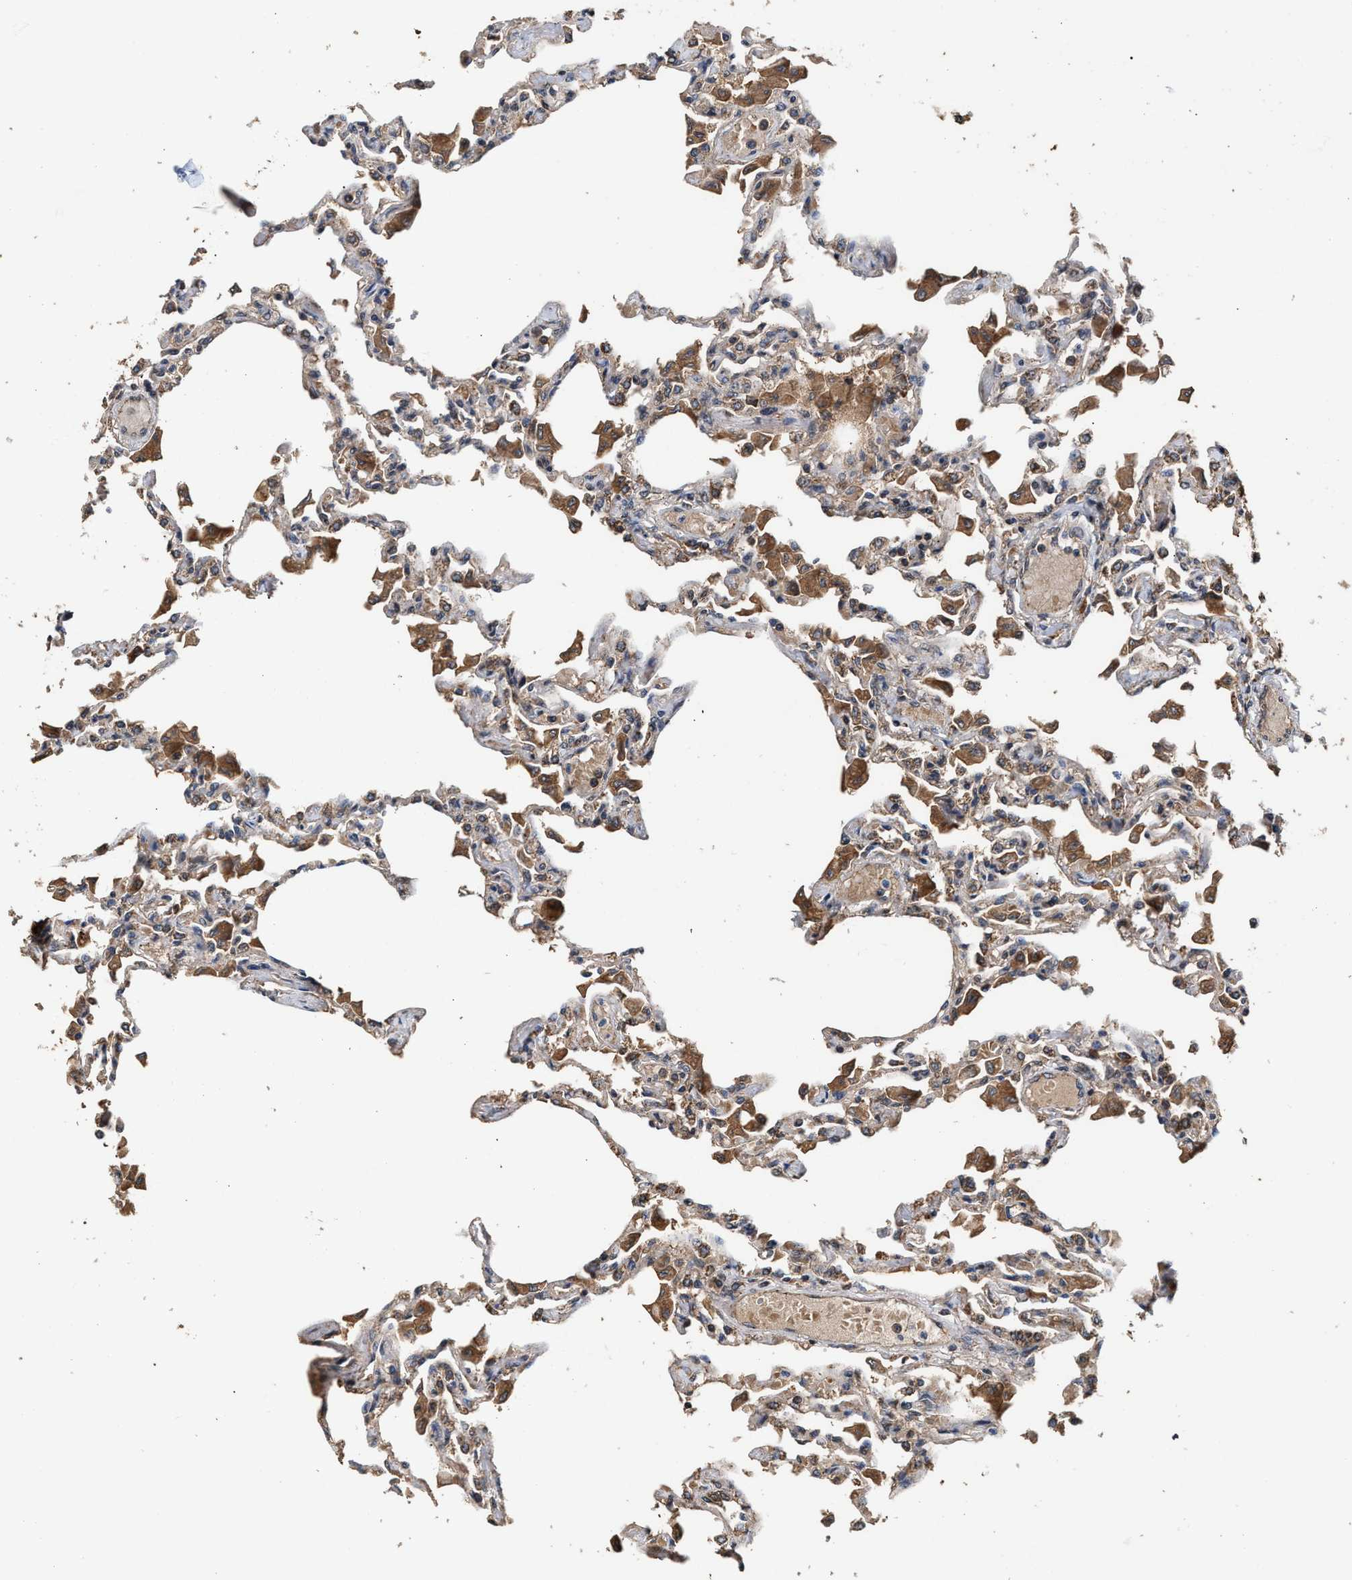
{"staining": {"intensity": "moderate", "quantity": "25%-75%", "location": "cytoplasmic/membranous"}, "tissue": "lung", "cell_type": "Alveolar cells", "image_type": "normal", "snomed": [{"axis": "morphology", "description": "Normal tissue, NOS"}, {"axis": "topography", "description": "Bronchus"}, {"axis": "topography", "description": "Lung"}], "caption": "Benign lung reveals moderate cytoplasmic/membranous expression in approximately 25%-75% of alveolar cells, visualized by immunohistochemistry. Ihc stains the protein of interest in brown and the nuclei are stained blue.", "gene": "ZNHIT6", "patient": {"sex": "female", "age": 49}}